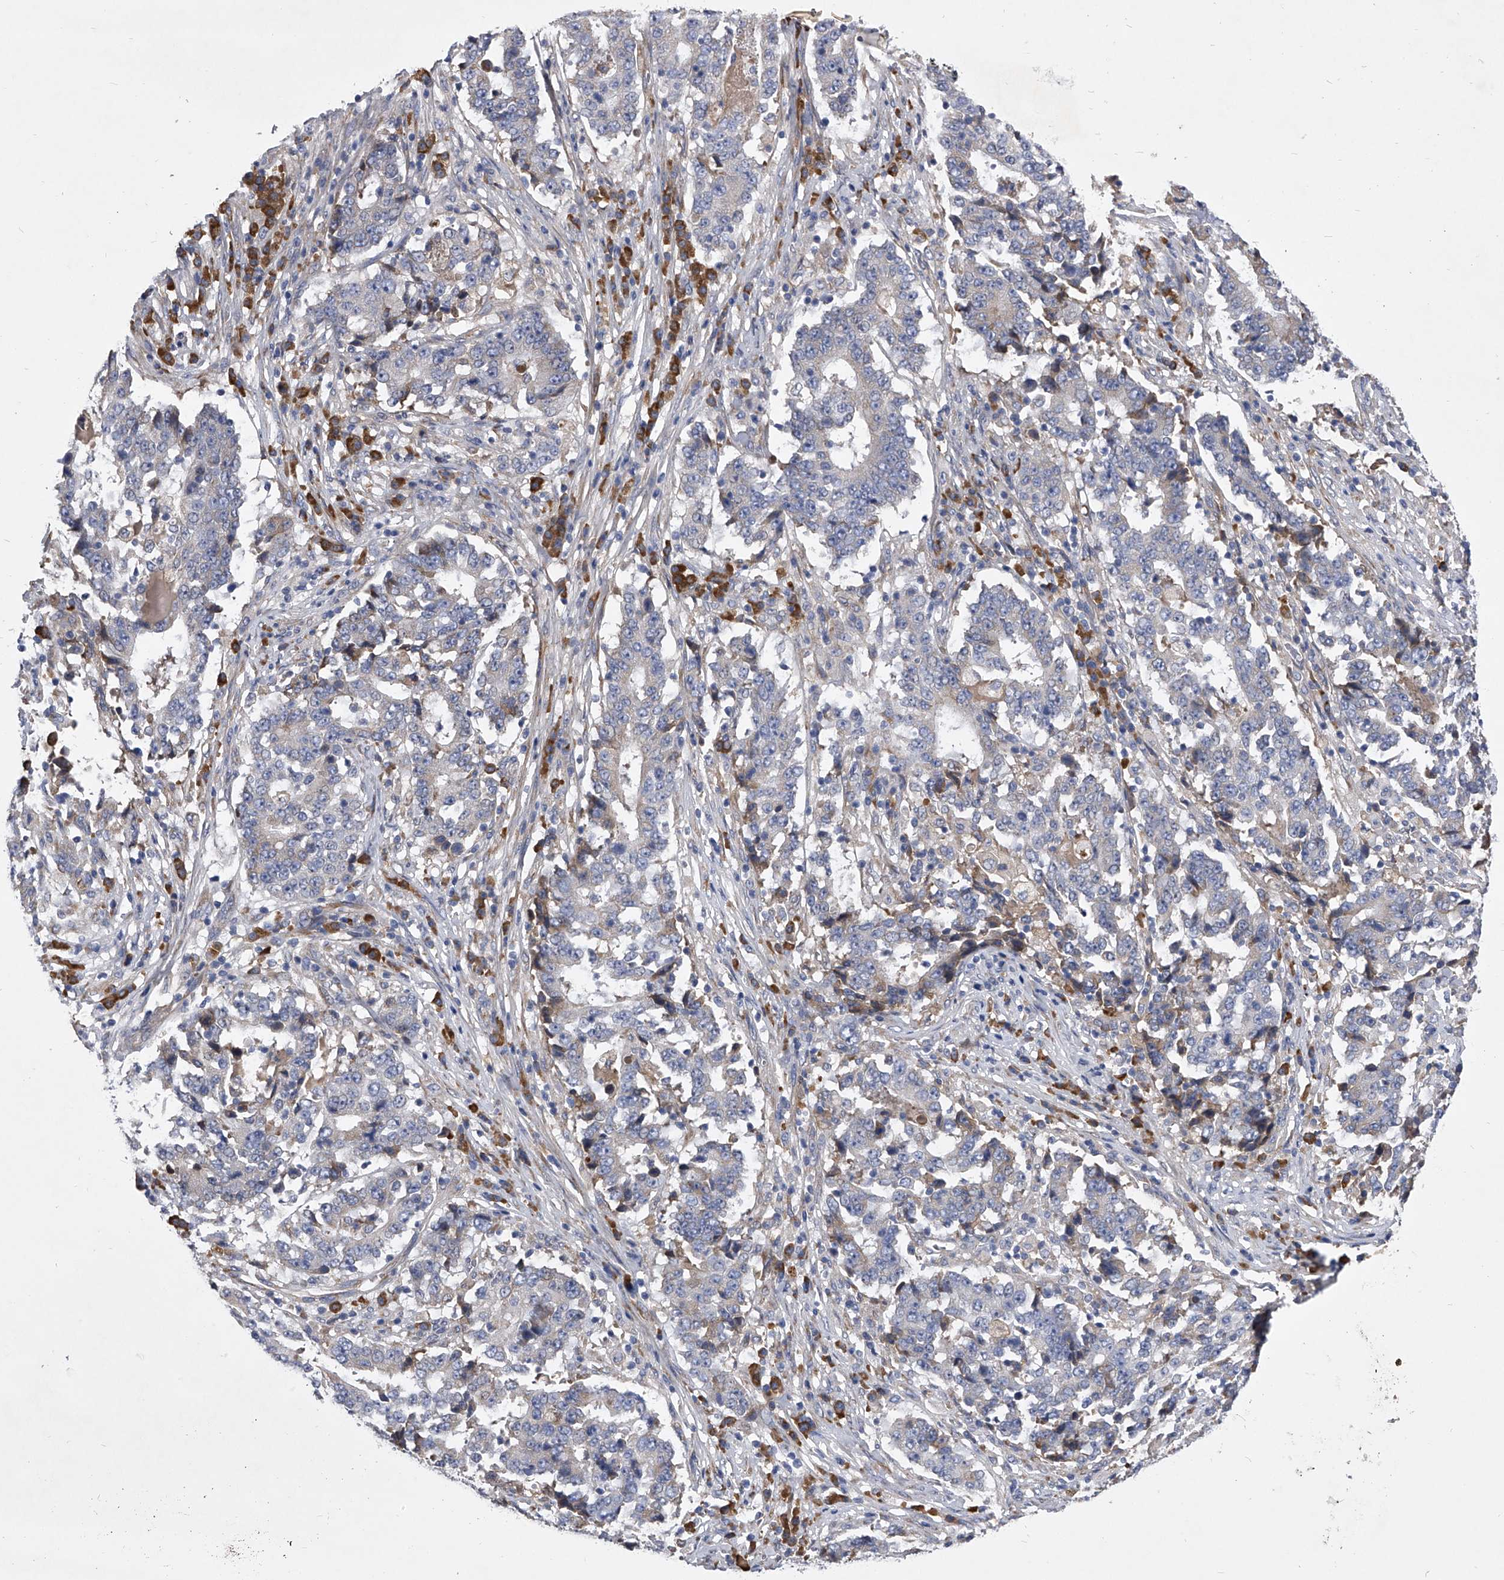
{"staining": {"intensity": "negative", "quantity": "none", "location": "none"}, "tissue": "stomach cancer", "cell_type": "Tumor cells", "image_type": "cancer", "snomed": [{"axis": "morphology", "description": "Adenocarcinoma, NOS"}, {"axis": "topography", "description": "Stomach"}], "caption": "High power microscopy image of an immunohistochemistry (IHC) image of adenocarcinoma (stomach), revealing no significant staining in tumor cells.", "gene": "CCR4", "patient": {"sex": "male", "age": 59}}